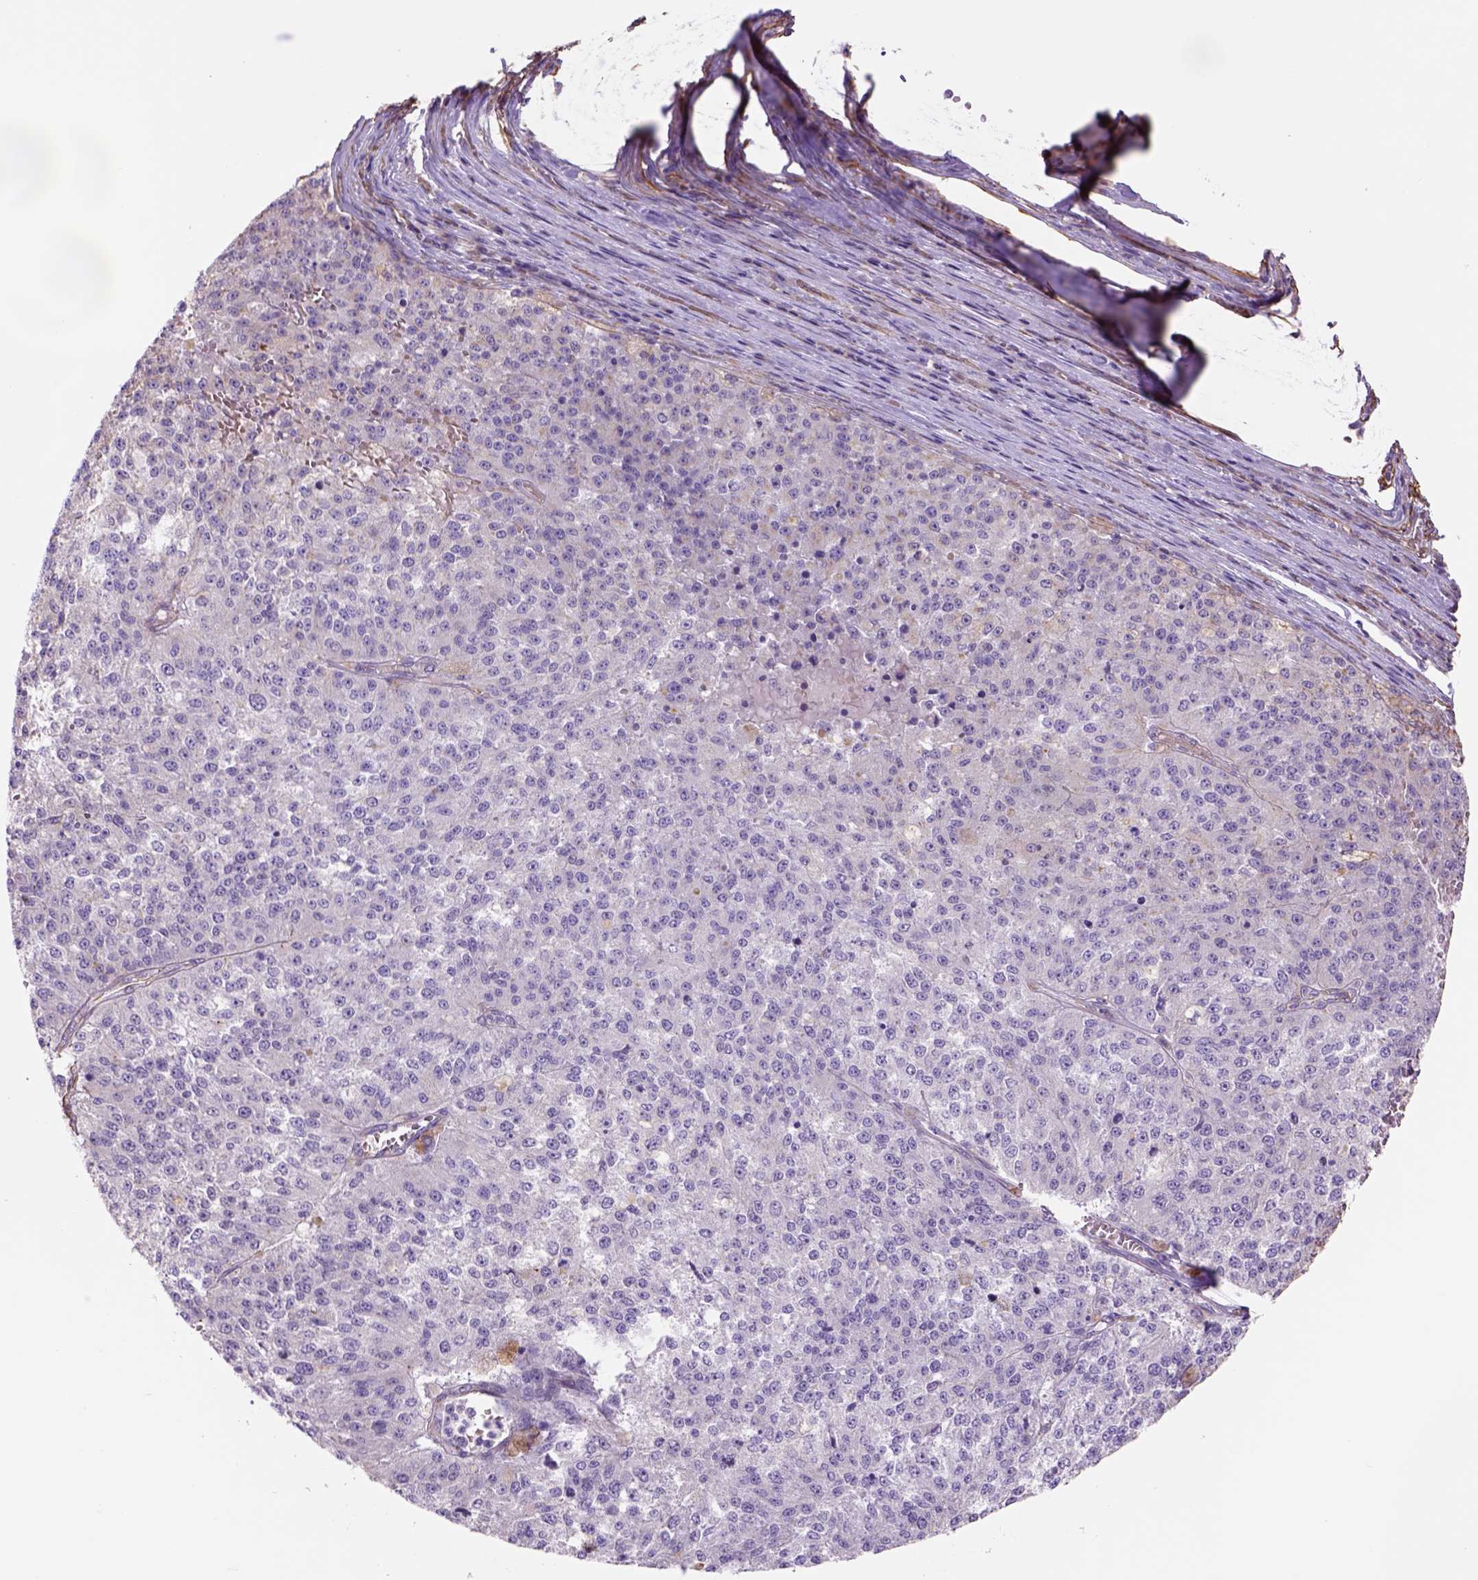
{"staining": {"intensity": "negative", "quantity": "none", "location": "none"}, "tissue": "melanoma", "cell_type": "Tumor cells", "image_type": "cancer", "snomed": [{"axis": "morphology", "description": "Malignant melanoma, Metastatic site"}, {"axis": "topography", "description": "Lymph node"}], "caption": "Tumor cells are negative for protein expression in human melanoma.", "gene": "ZZZ3", "patient": {"sex": "female", "age": 64}}